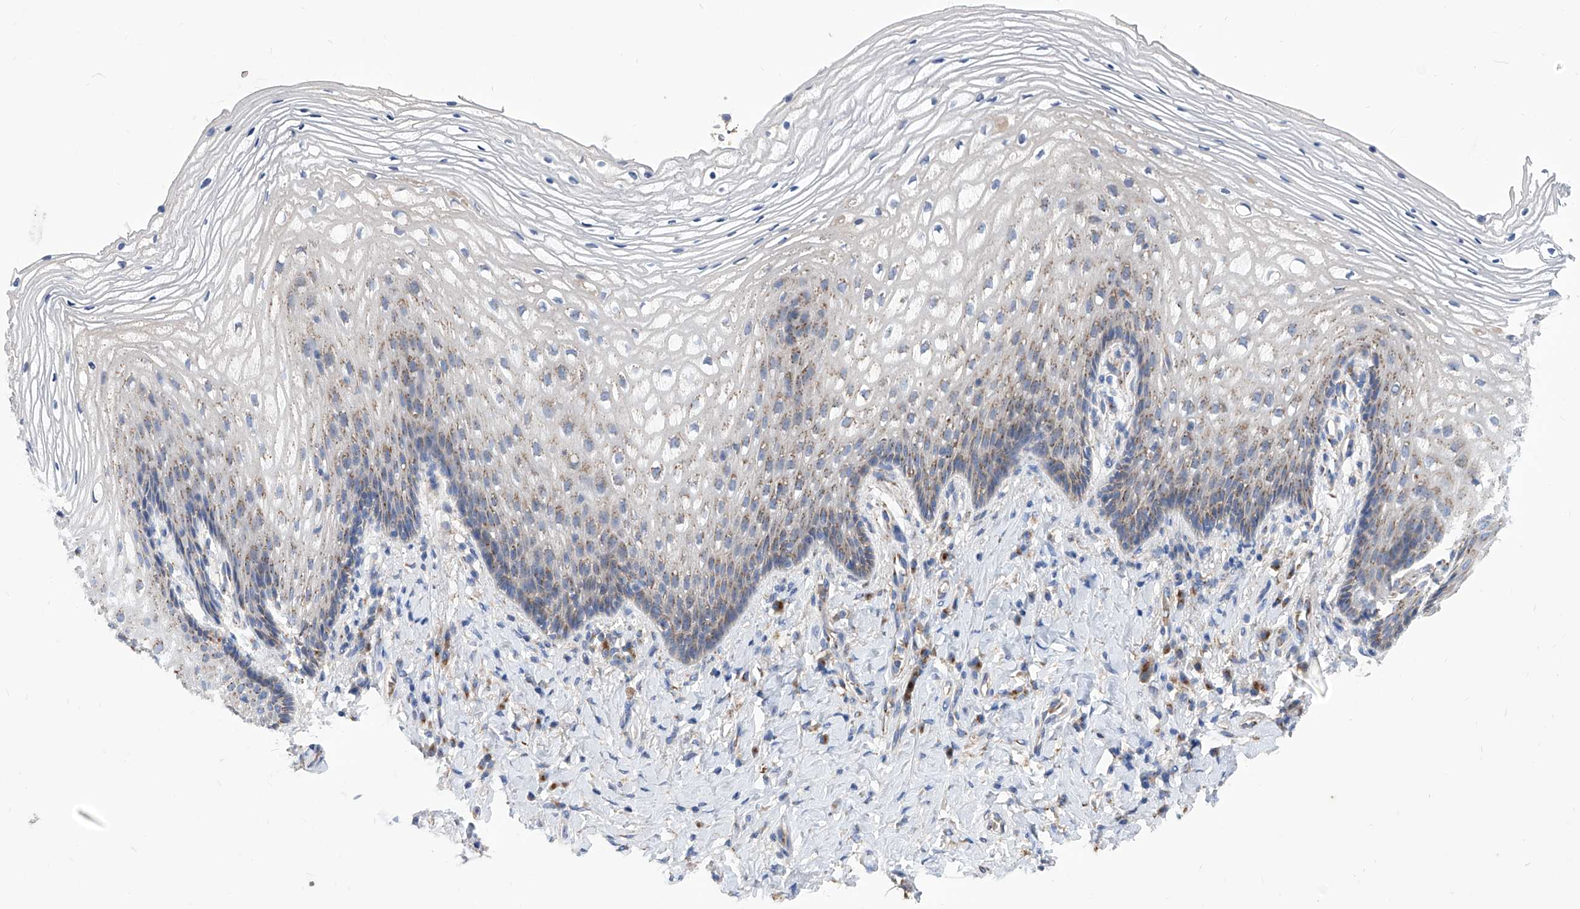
{"staining": {"intensity": "moderate", "quantity": "25%-75%", "location": "cytoplasmic/membranous"}, "tissue": "vagina", "cell_type": "Squamous epithelial cells", "image_type": "normal", "snomed": [{"axis": "morphology", "description": "Normal tissue, NOS"}, {"axis": "topography", "description": "Vagina"}], "caption": "Immunohistochemistry of normal human vagina exhibits medium levels of moderate cytoplasmic/membranous staining in about 25%-75% of squamous epithelial cells.", "gene": "TJAP1", "patient": {"sex": "female", "age": 60}}